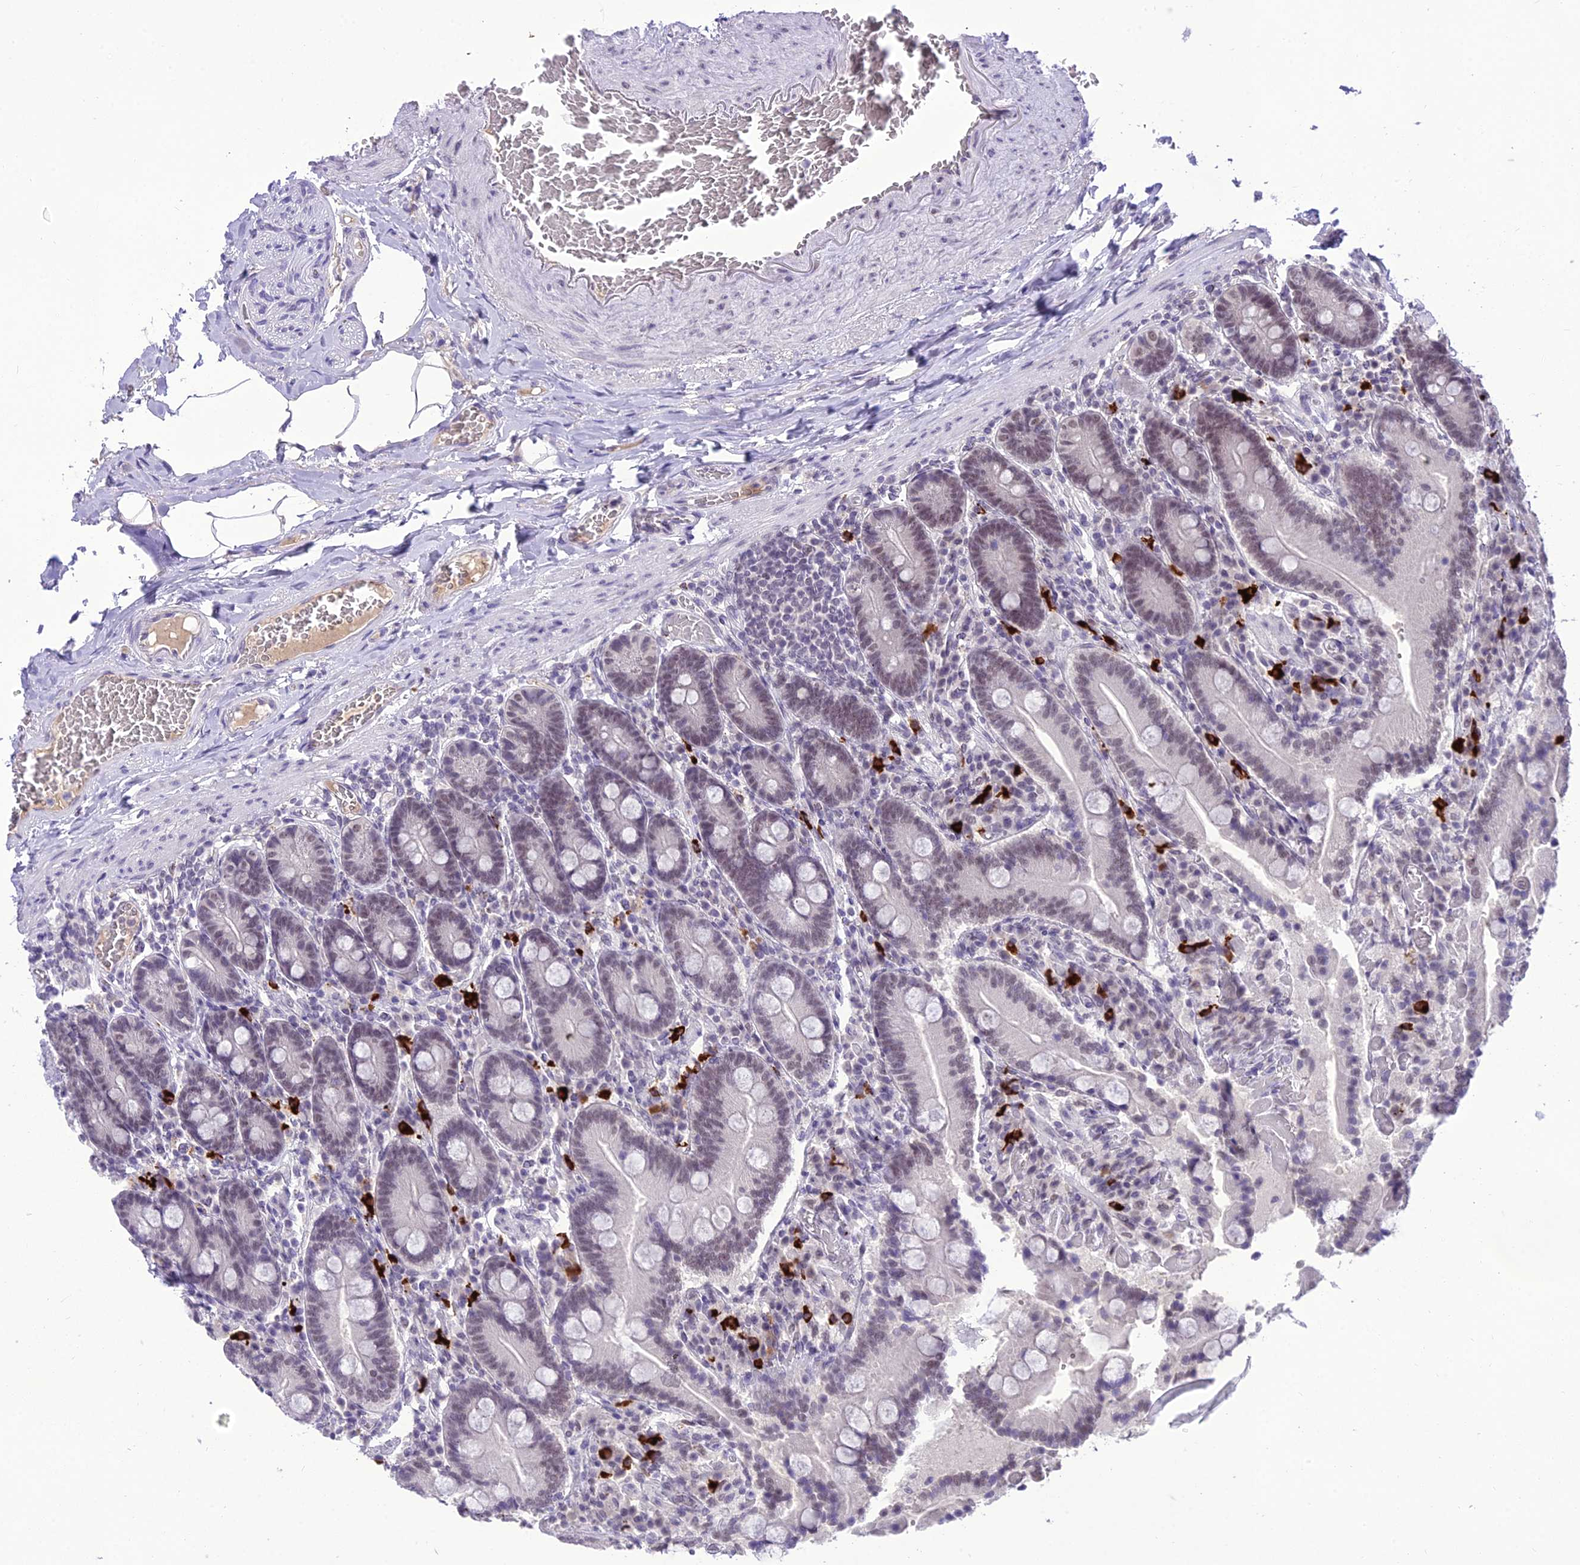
{"staining": {"intensity": "weak", "quantity": ">75%", "location": "nuclear"}, "tissue": "duodenum", "cell_type": "Glandular cells", "image_type": "normal", "snomed": [{"axis": "morphology", "description": "Normal tissue, NOS"}, {"axis": "topography", "description": "Duodenum"}], "caption": "Immunohistochemical staining of benign duodenum shows low levels of weak nuclear expression in approximately >75% of glandular cells. The protein of interest is stained brown, and the nuclei are stained in blue (DAB IHC with brightfield microscopy, high magnification).", "gene": "SH3RF3", "patient": {"sex": "female", "age": 62}}